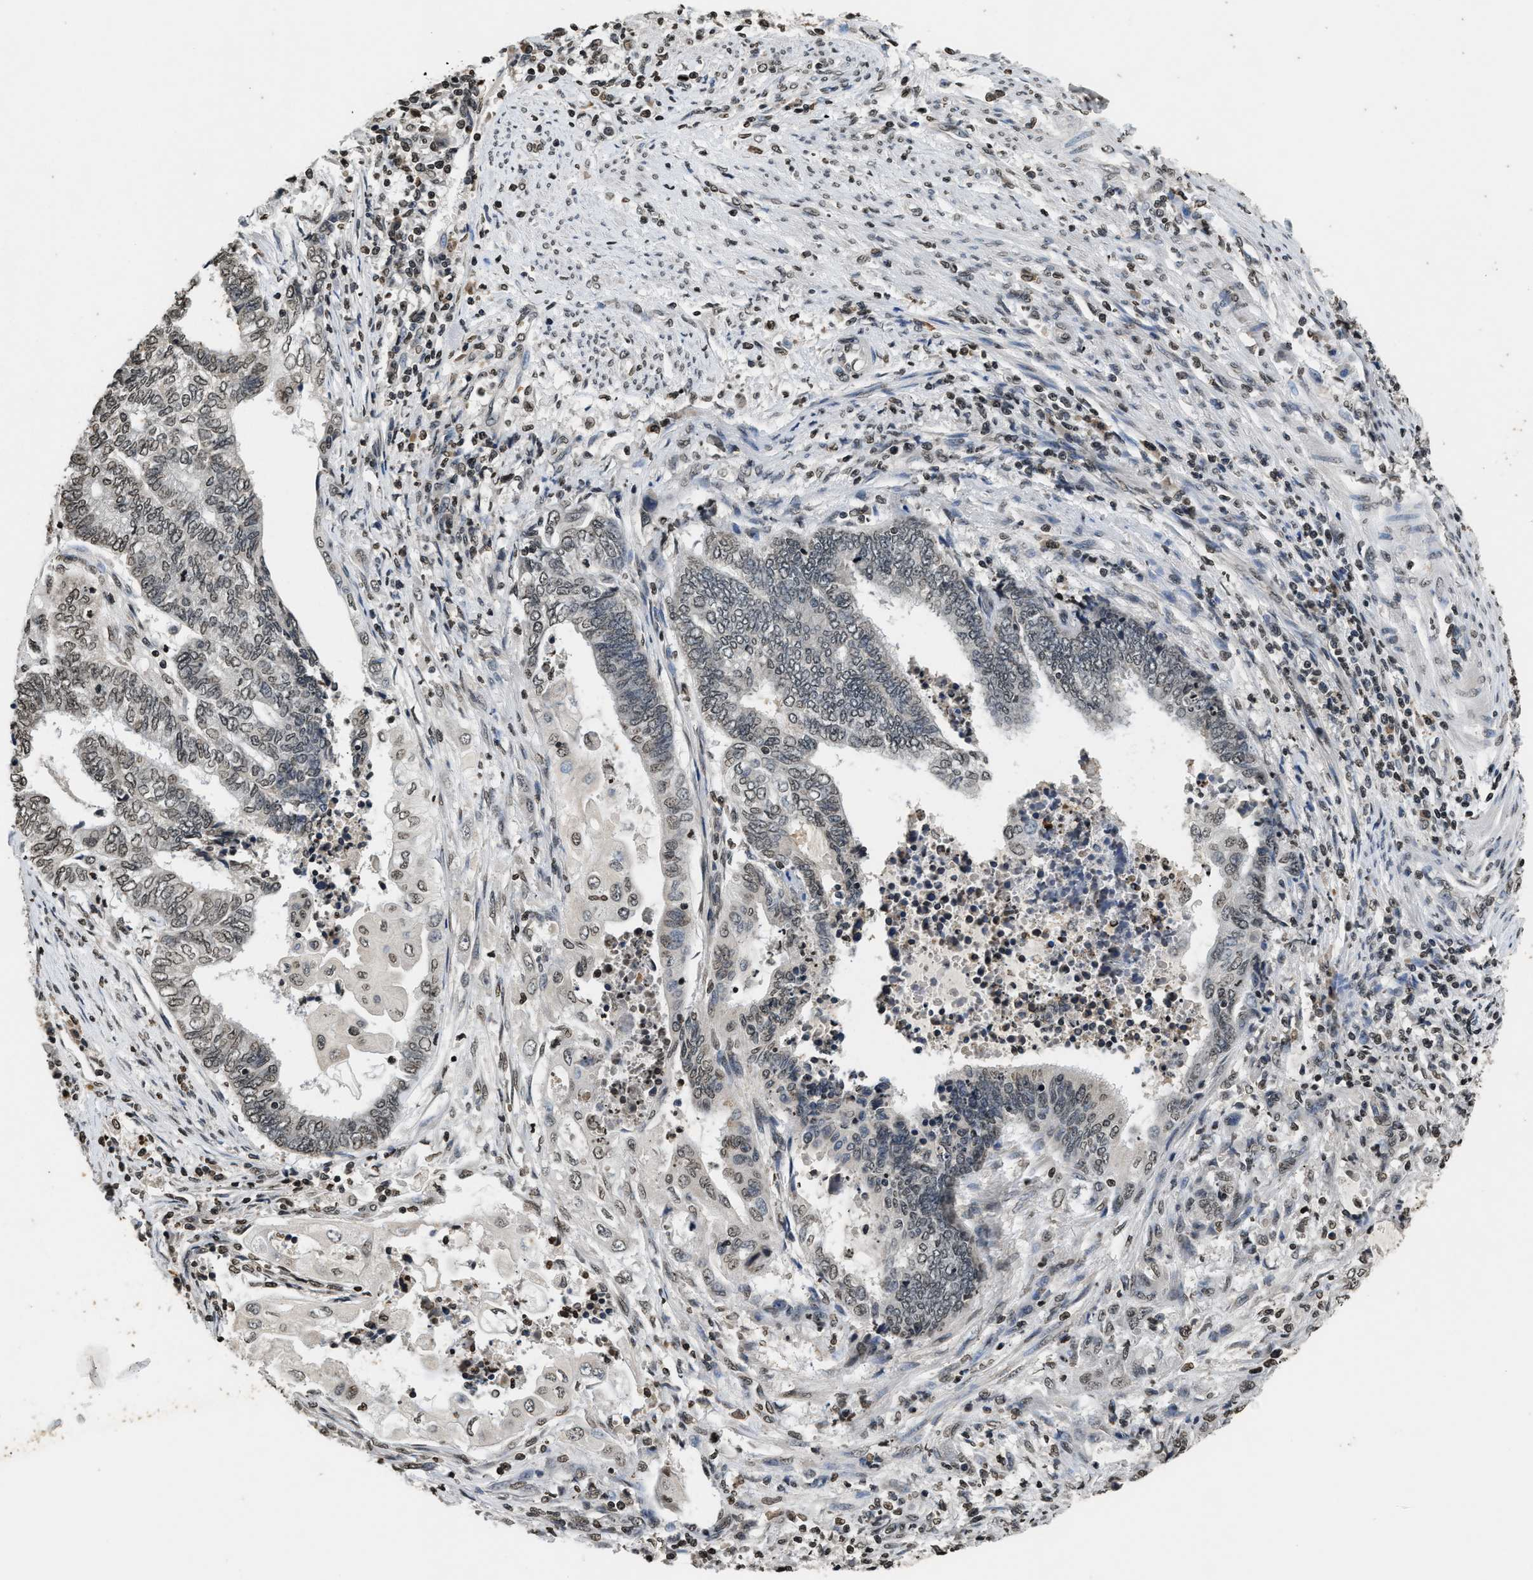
{"staining": {"intensity": "weak", "quantity": "<25%", "location": "nuclear"}, "tissue": "endometrial cancer", "cell_type": "Tumor cells", "image_type": "cancer", "snomed": [{"axis": "morphology", "description": "Adenocarcinoma, NOS"}, {"axis": "topography", "description": "Uterus"}, {"axis": "topography", "description": "Endometrium"}], "caption": "High power microscopy image of an IHC histopathology image of endometrial adenocarcinoma, revealing no significant staining in tumor cells. (DAB immunohistochemistry, high magnification).", "gene": "DNASE1L3", "patient": {"sex": "female", "age": 70}}